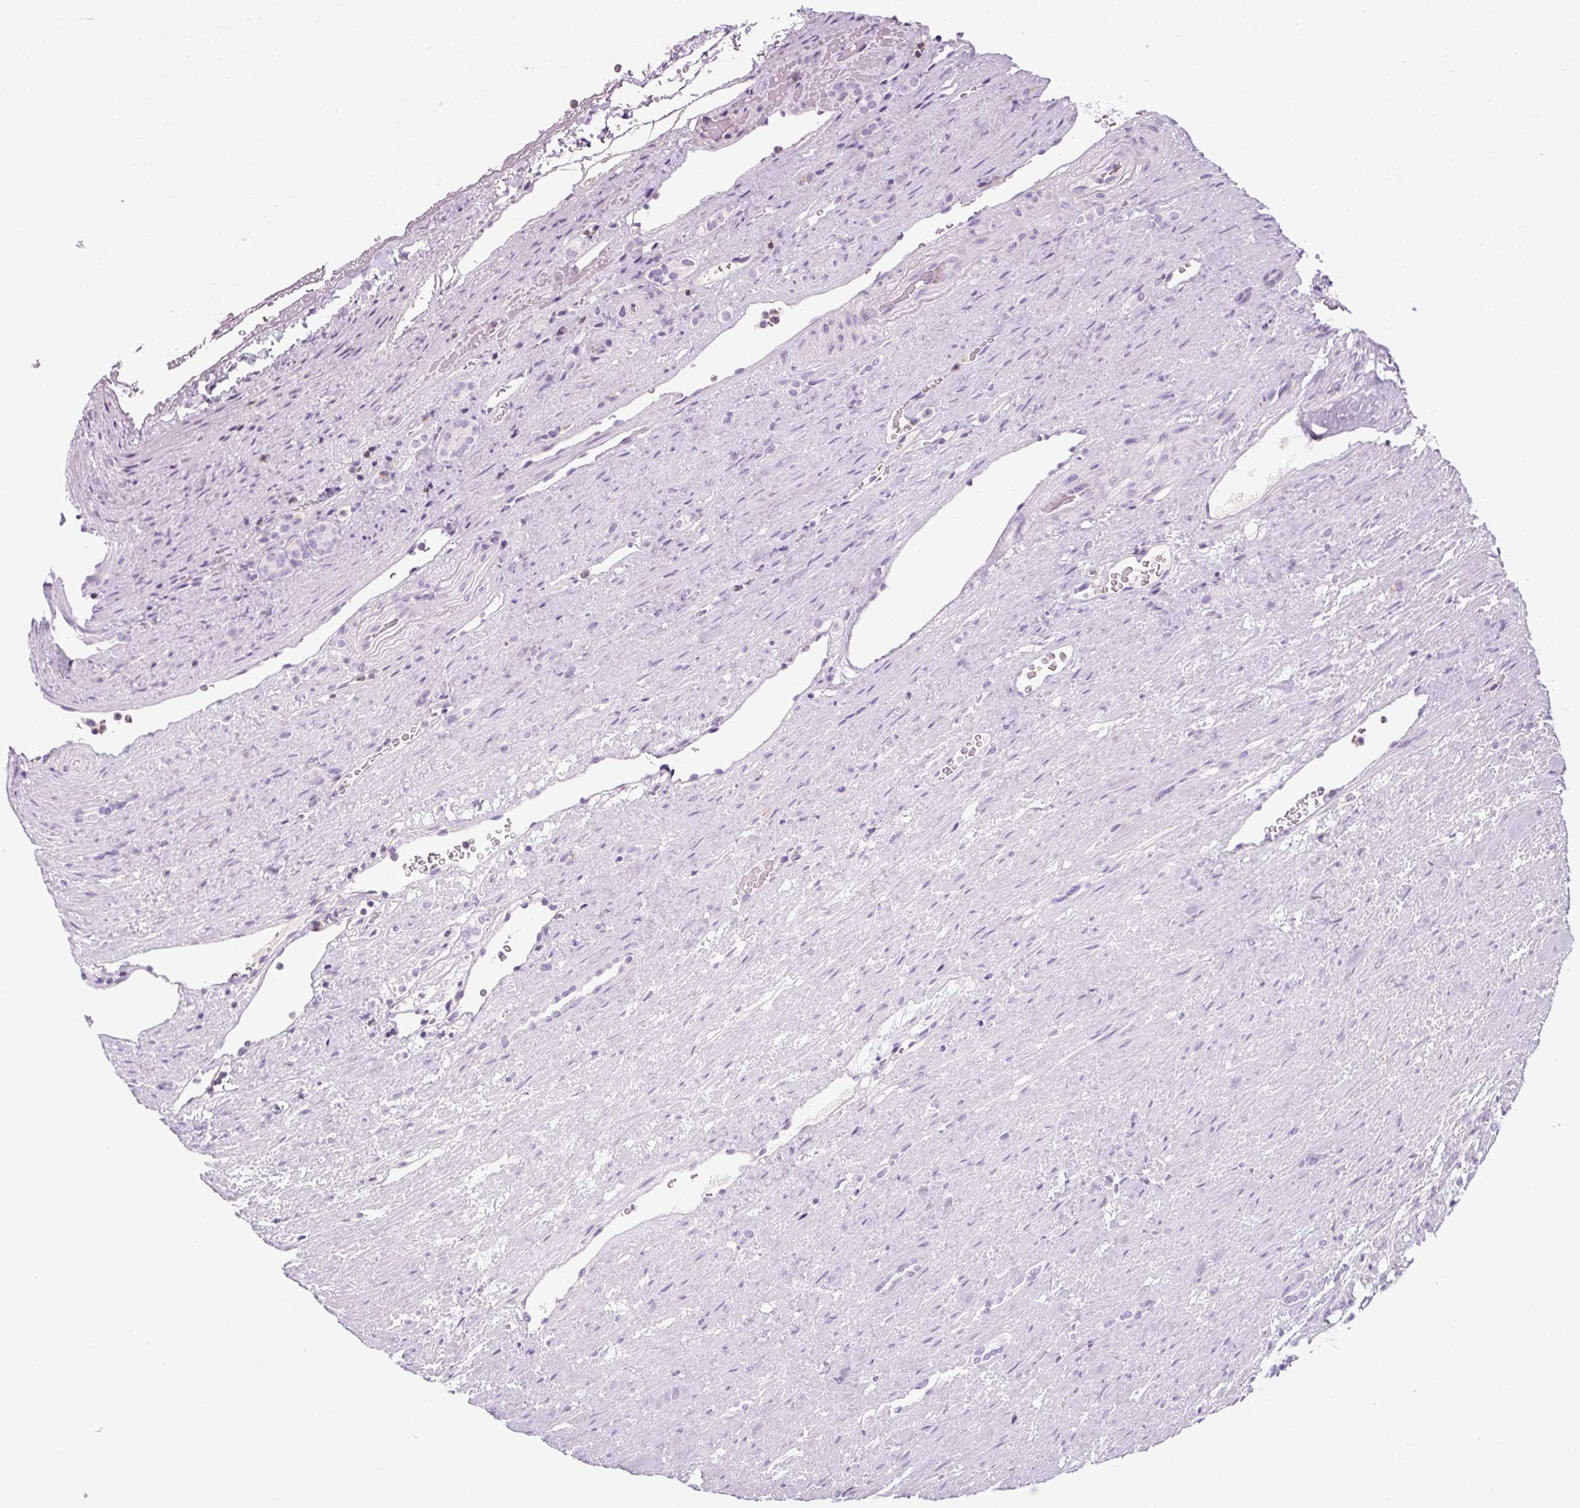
{"staining": {"intensity": "negative", "quantity": "none", "location": "none"}, "tissue": "renal cancer", "cell_type": "Tumor cells", "image_type": "cancer", "snomed": [{"axis": "morphology", "description": "Adenocarcinoma, NOS"}, {"axis": "topography", "description": "Kidney"}], "caption": "Immunohistochemistry (IHC) histopathology image of adenocarcinoma (renal) stained for a protein (brown), which displays no staining in tumor cells.", "gene": "TIGD2", "patient": {"sex": "female", "age": 69}}